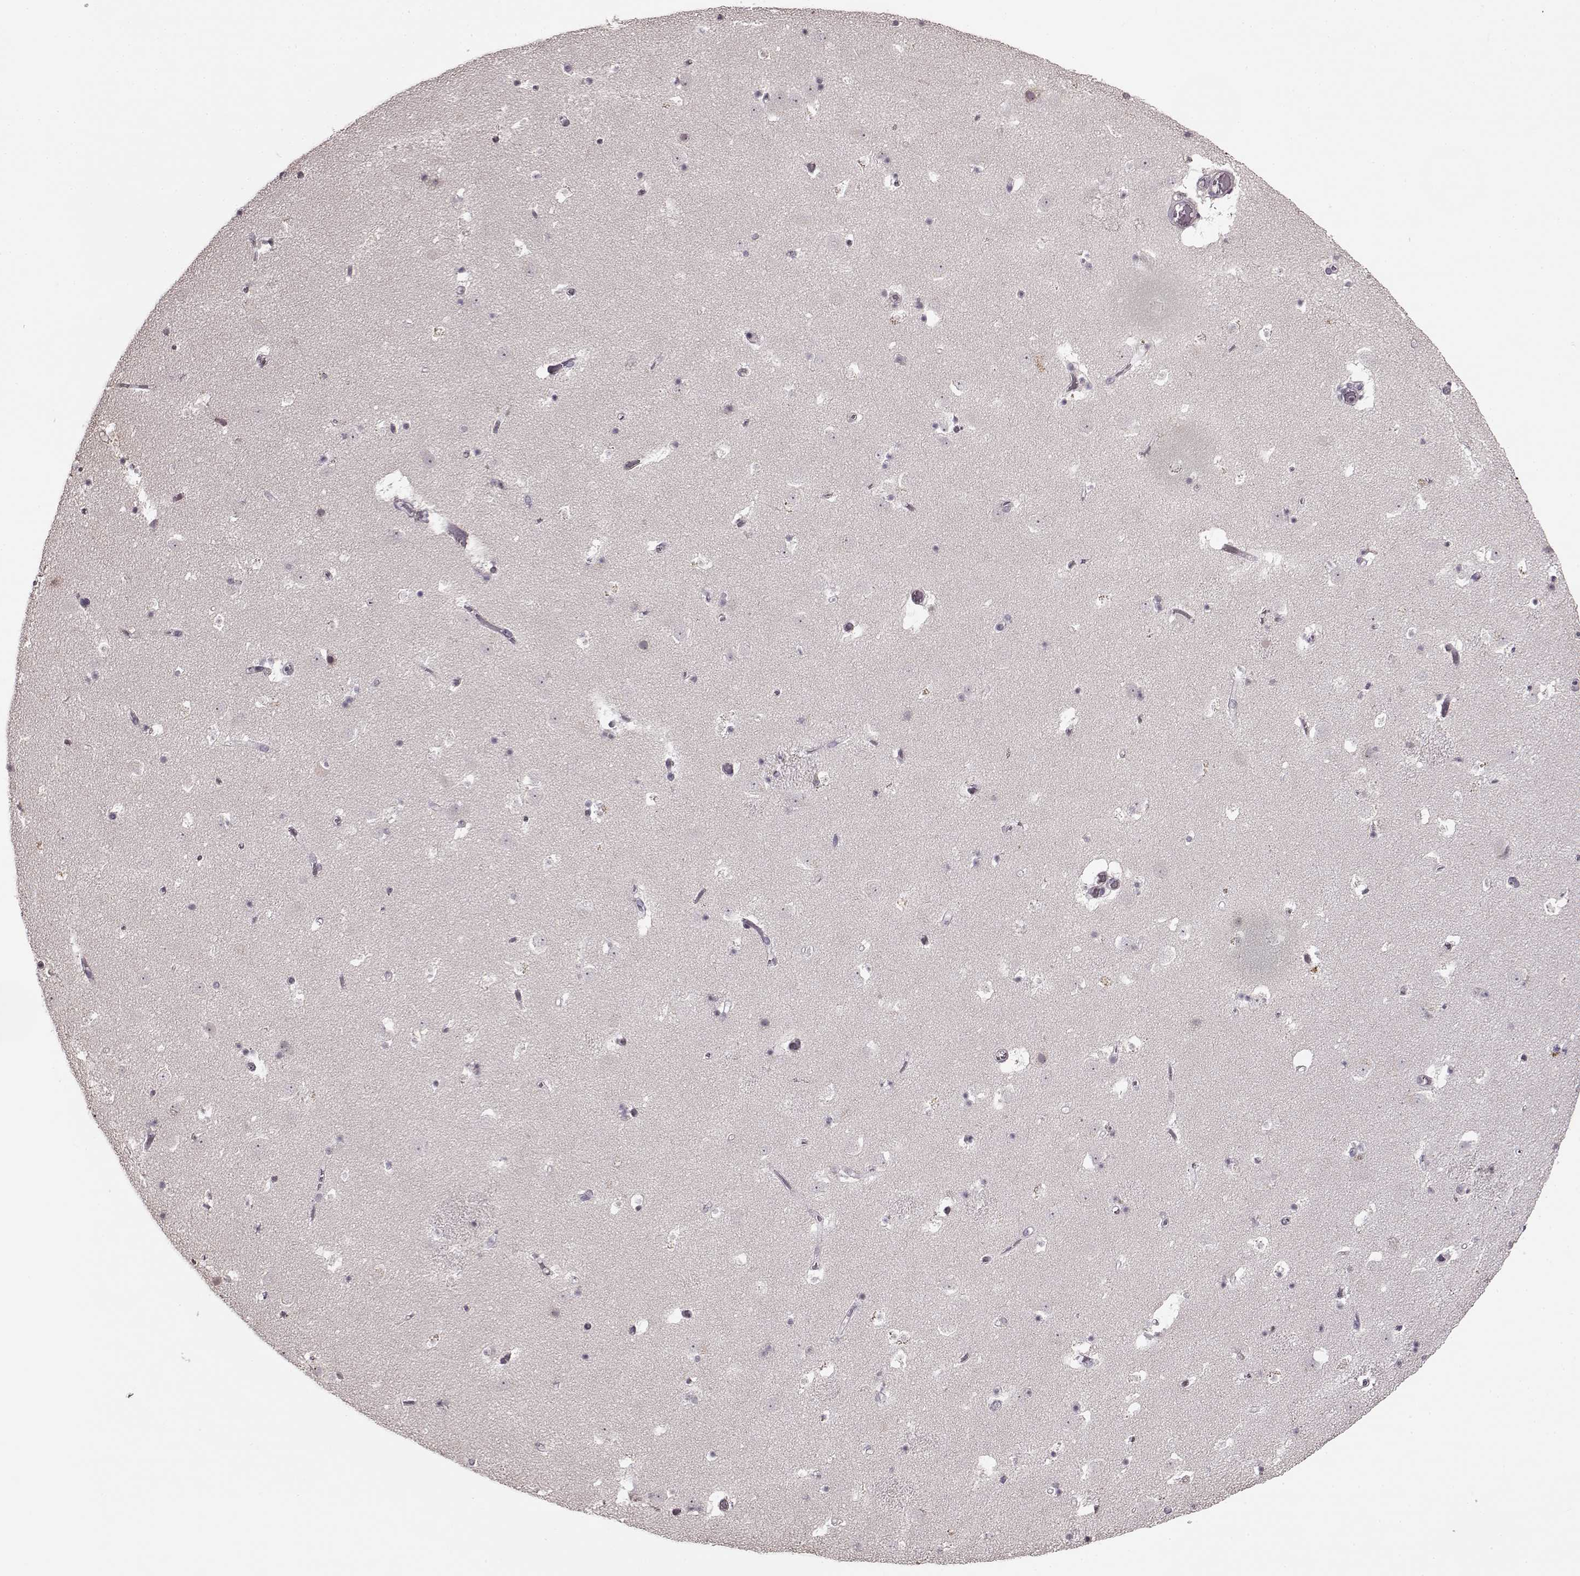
{"staining": {"intensity": "negative", "quantity": "none", "location": "none"}, "tissue": "caudate", "cell_type": "Glial cells", "image_type": "normal", "snomed": [{"axis": "morphology", "description": "Normal tissue, NOS"}, {"axis": "topography", "description": "Lateral ventricle wall"}], "caption": "Histopathology image shows no significant protein expression in glial cells of normal caudate.", "gene": "FSHB", "patient": {"sex": "female", "age": 42}}